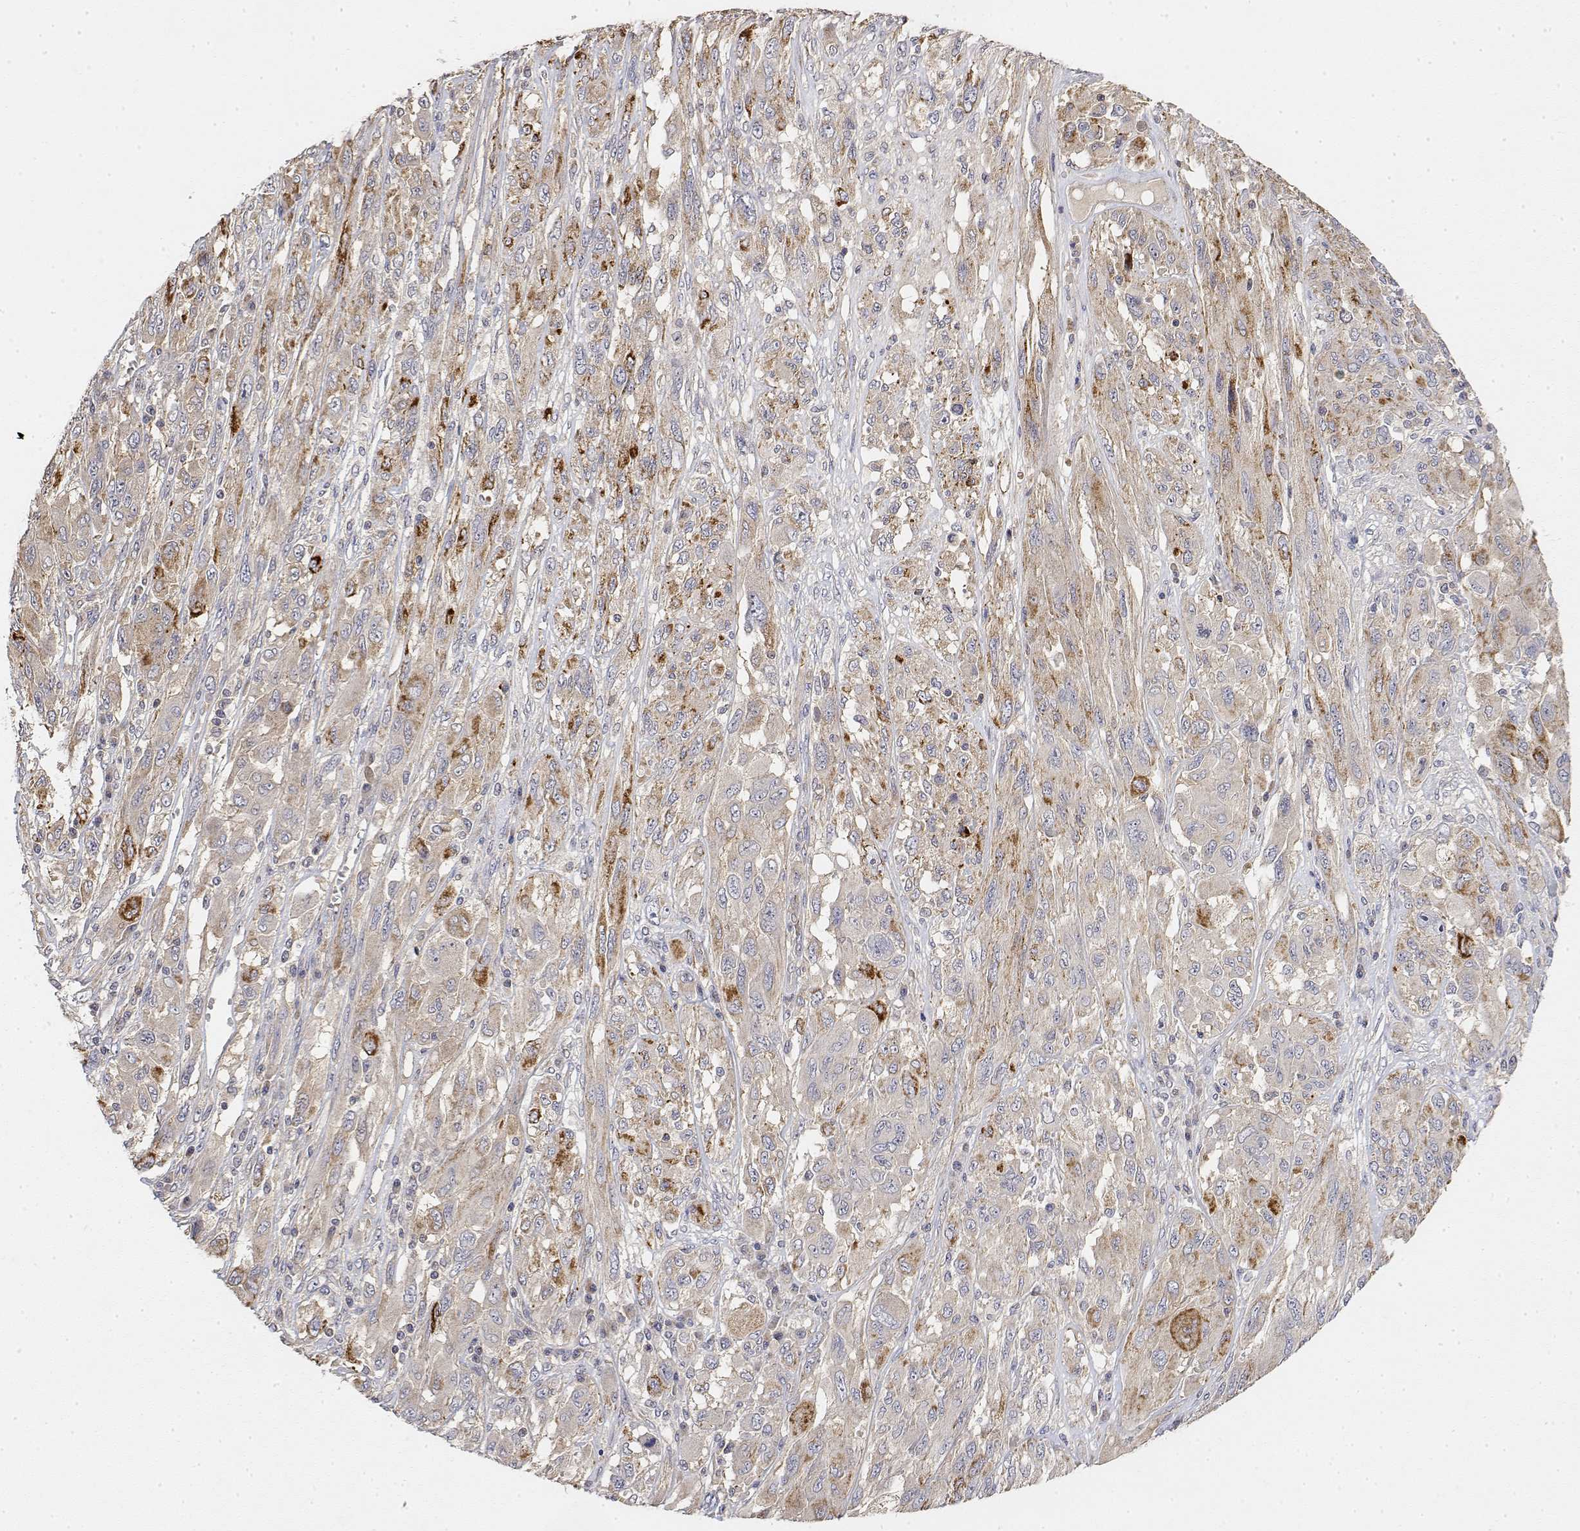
{"staining": {"intensity": "strong", "quantity": "<25%", "location": "cytoplasmic/membranous"}, "tissue": "melanoma", "cell_type": "Tumor cells", "image_type": "cancer", "snomed": [{"axis": "morphology", "description": "Malignant melanoma, NOS"}, {"axis": "topography", "description": "Skin"}], "caption": "Approximately <25% of tumor cells in melanoma reveal strong cytoplasmic/membranous protein staining as visualized by brown immunohistochemical staining.", "gene": "LONRF3", "patient": {"sex": "female", "age": 91}}